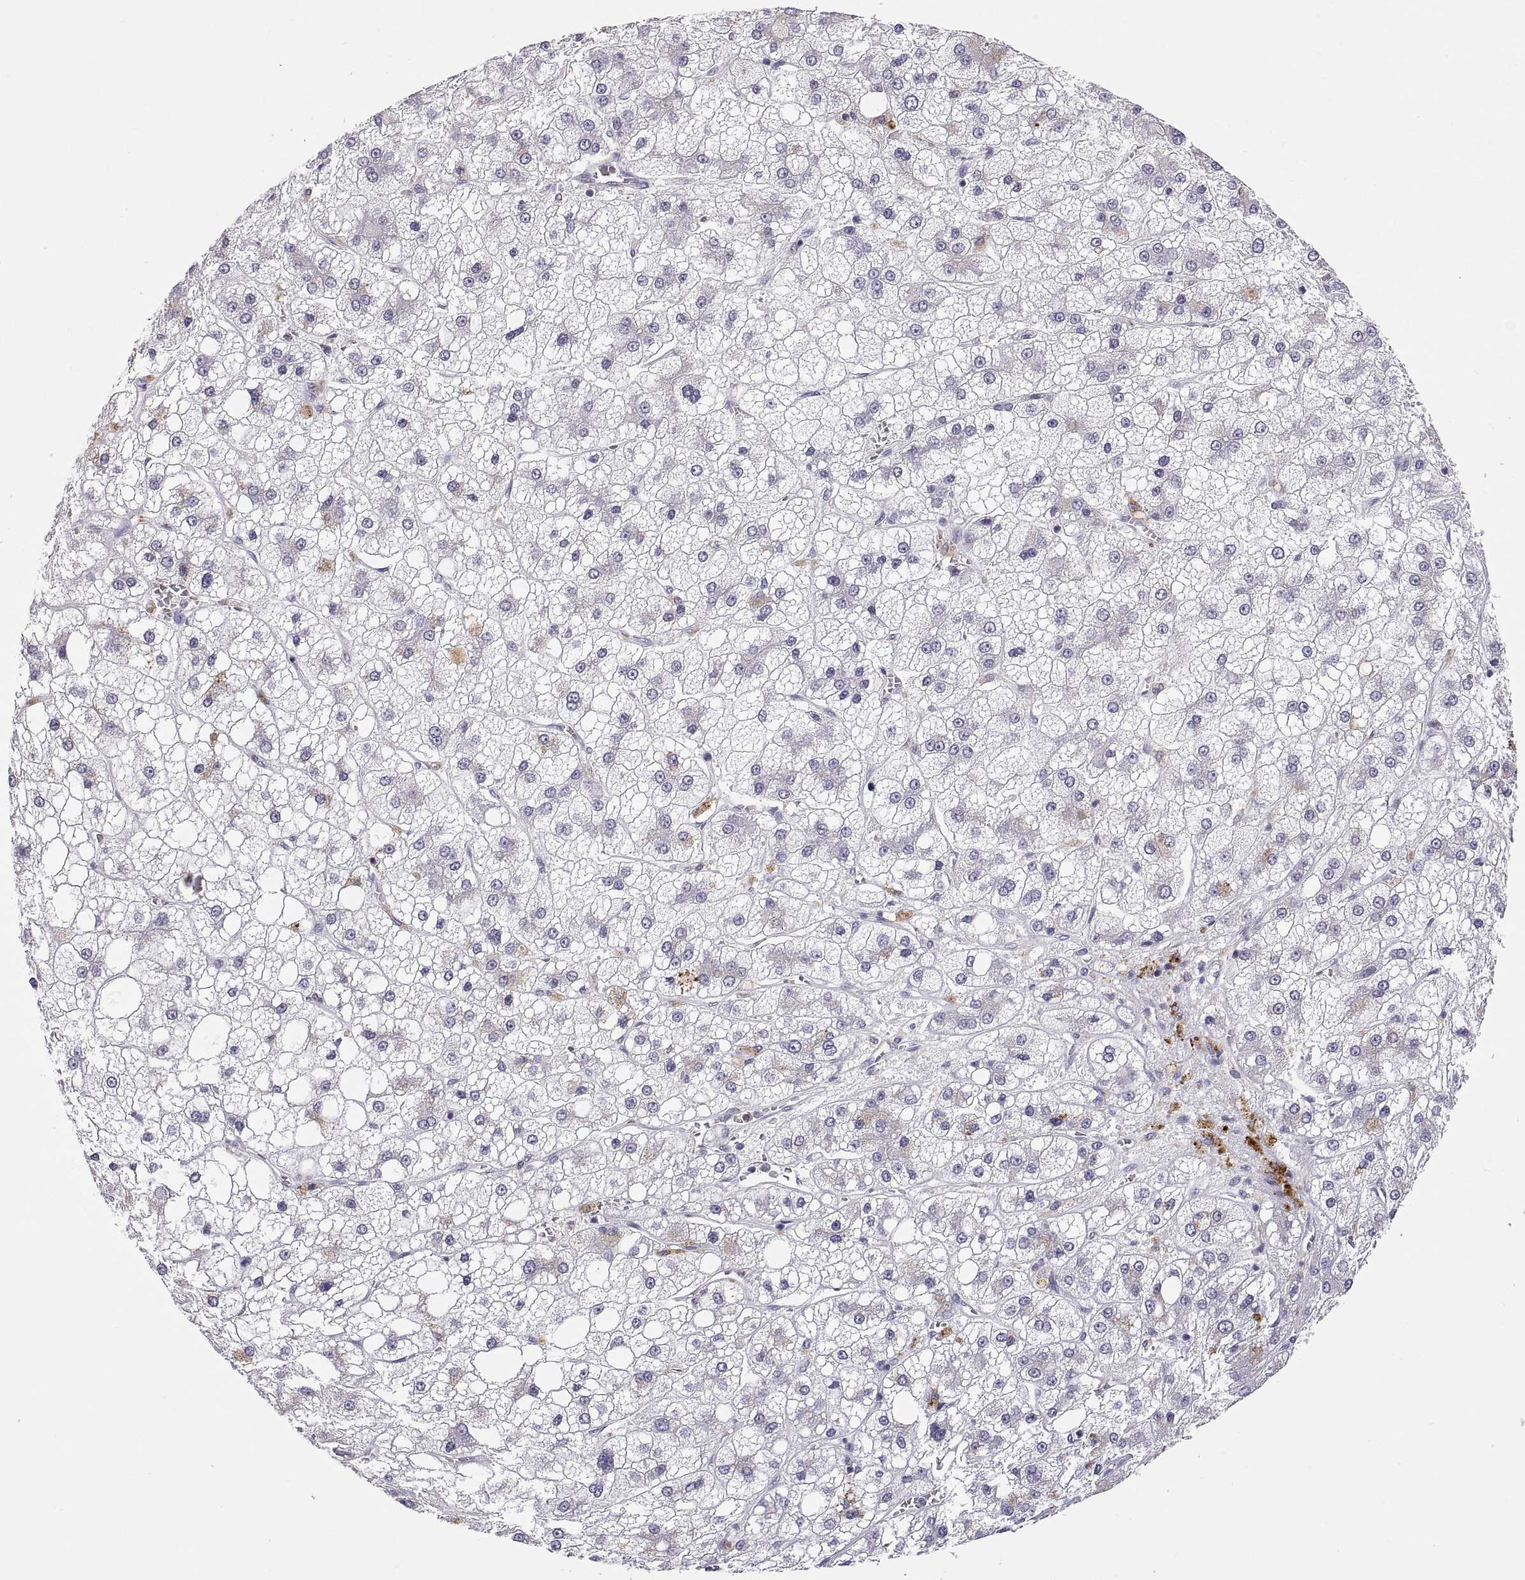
{"staining": {"intensity": "negative", "quantity": "none", "location": "none"}, "tissue": "liver cancer", "cell_type": "Tumor cells", "image_type": "cancer", "snomed": [{"axis": "morphology", "description": "Carcinoma, Hepatocellular, NOS"}, {"axis": "topography", "description": "Liver"}], "caption": "Immunohistochemistry (IHC) micrograph of neoplastic tissue: human liver cancer stained with DAB displays no significant protein expression in tumor cells.", "gene": "RGS19", "patient": {"sex": "male", "age": 73}}